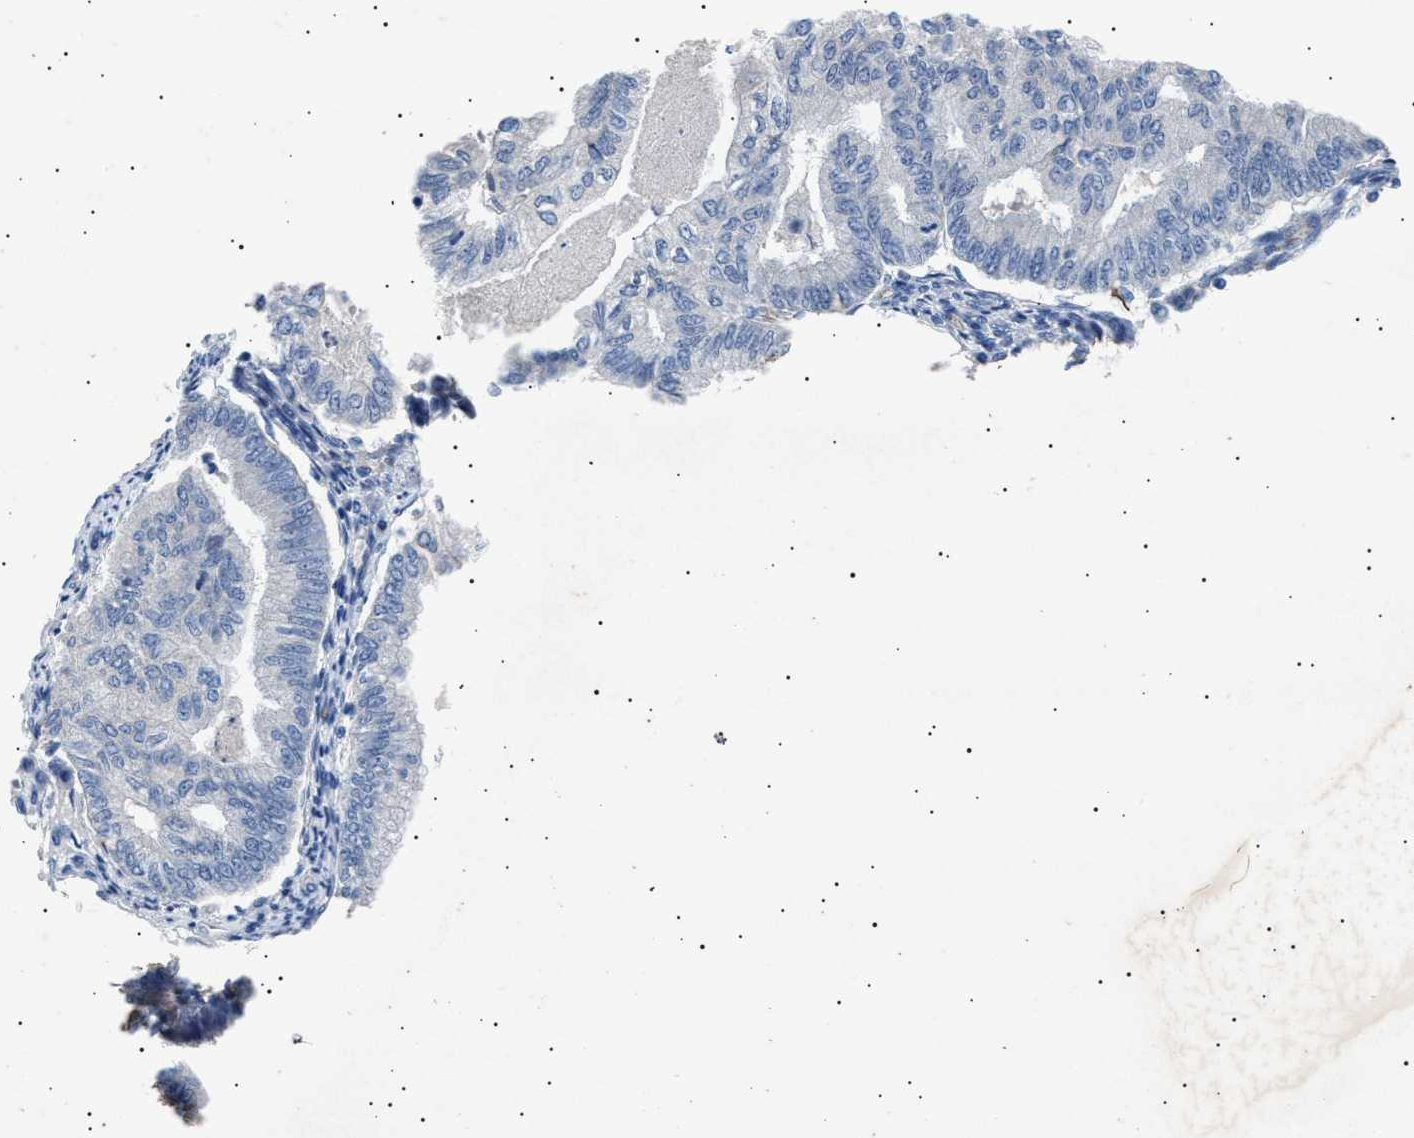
{"staining": {"intensity": "negative", "quantity": "none", "location": "none"}, "tissue": "endometrial cancer", "cell_type": "Tumor cells", "image_type": "cancer", "snomed": [{"axis": "morphology", "description": "Polyp, NOS"}, {"axis": "morphology", "description": "Adenocarcinoma, NOS"}, {"axis": "morphology", "description": "Adenoma, NOS"}, {"axis": "topography", "description": "Endometrium"}], "caption": "Endometrial cancer (adenocarcinoma) was stained to show a protein in brown. There is no significant positivity in tumor cells.", "gene": "OLFML2A", "patient": {"sex": "female", "age": 79}}